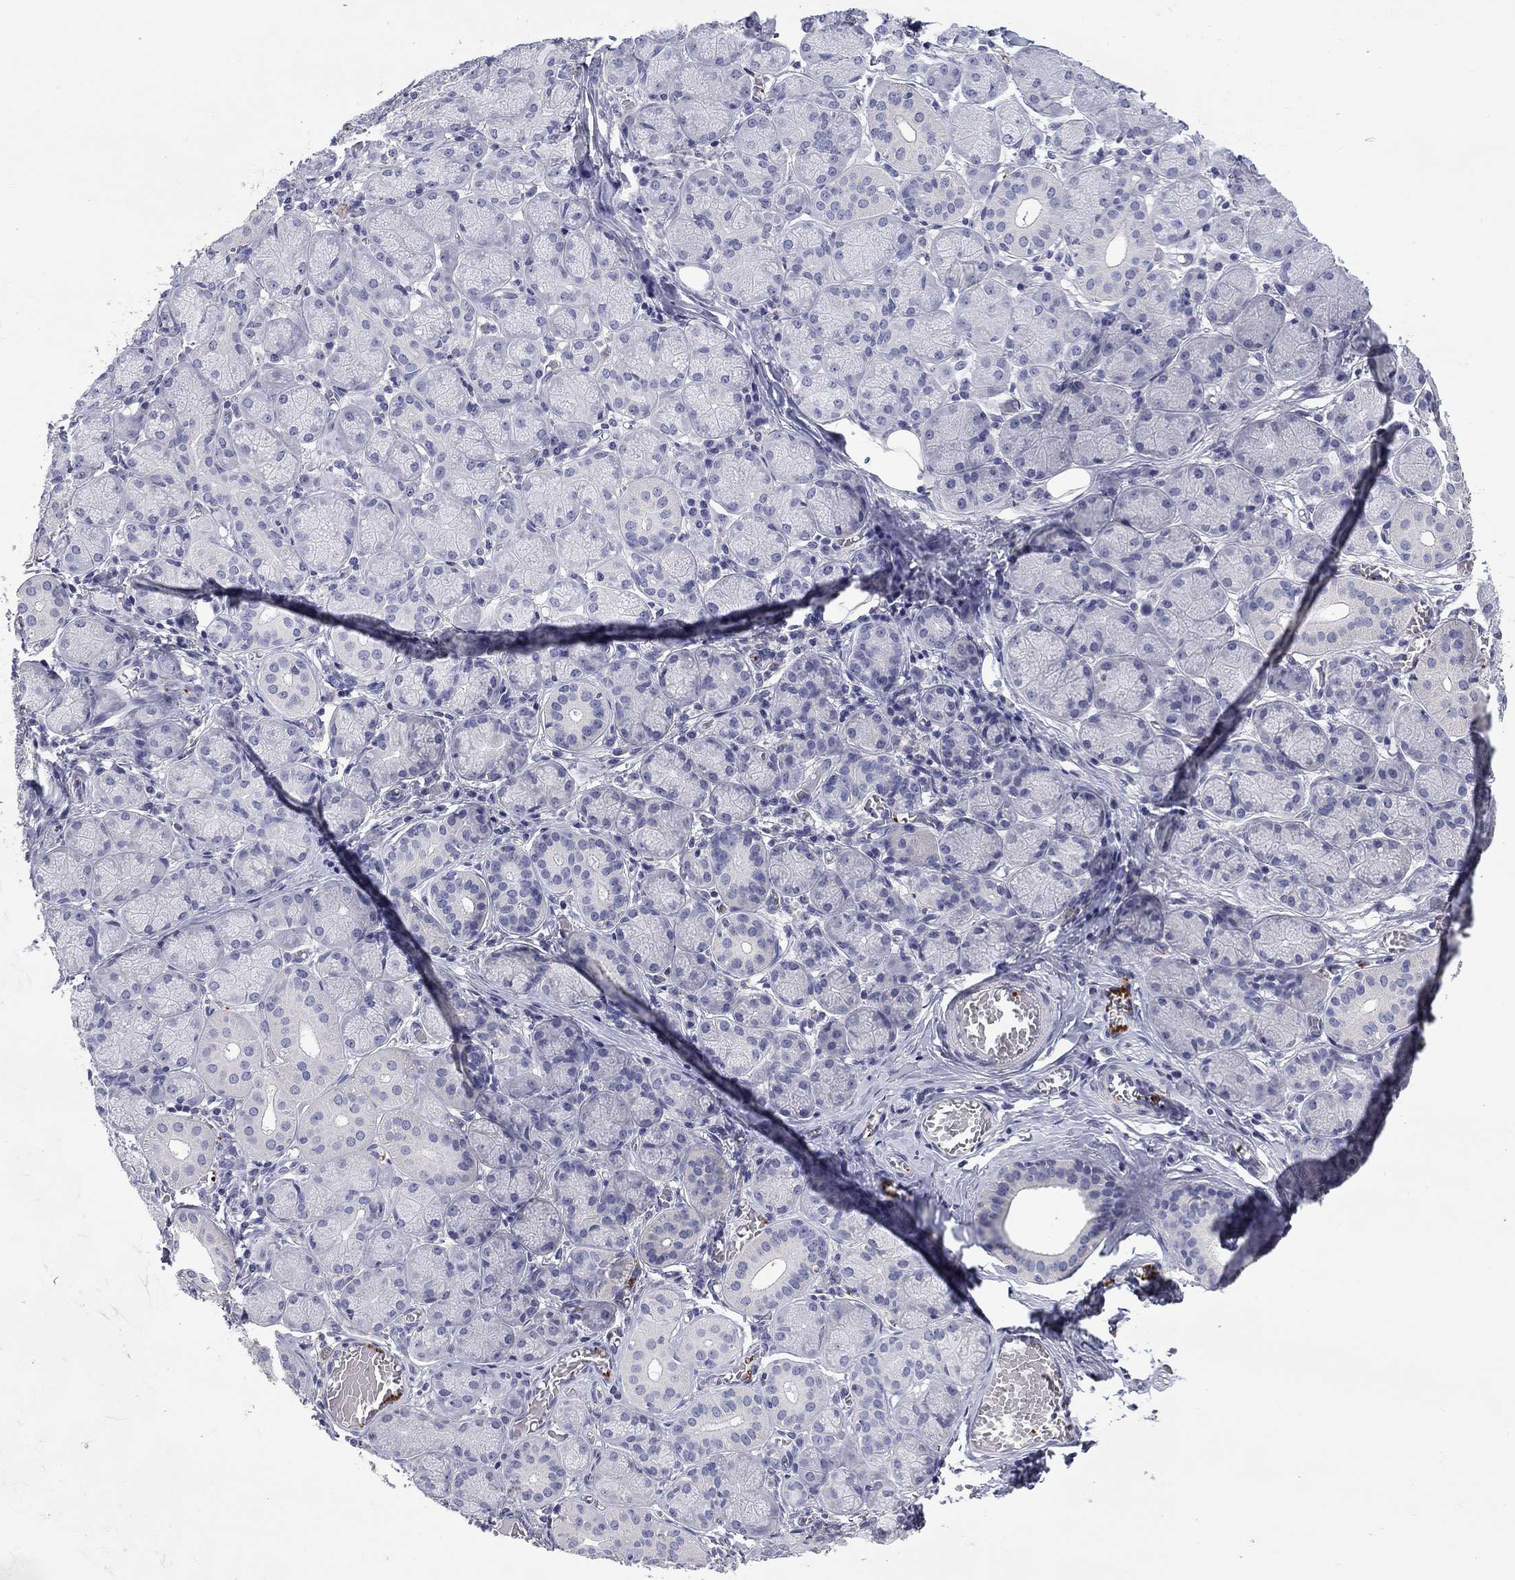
{"staining": {"intensity": "negative", "quantity": "none", "location": "none"}, "tissue": "salivary gland", "cell_type": "Glandular cells", "image_type": "normal", "snomed": [{"axis": "morphology", "description": "Normal tissue, NOS"}, {"axis": "topography", "description": "Salivary gland"}, {"axis": "topography", "description": "Peripheral nerve tissue"}], "caption": "Protein analysis of normal salivary gland demonstrates no significant positivity in glandular cells.", "gene": "PLEK", "patient": {"sex": "female", "age": 24}}